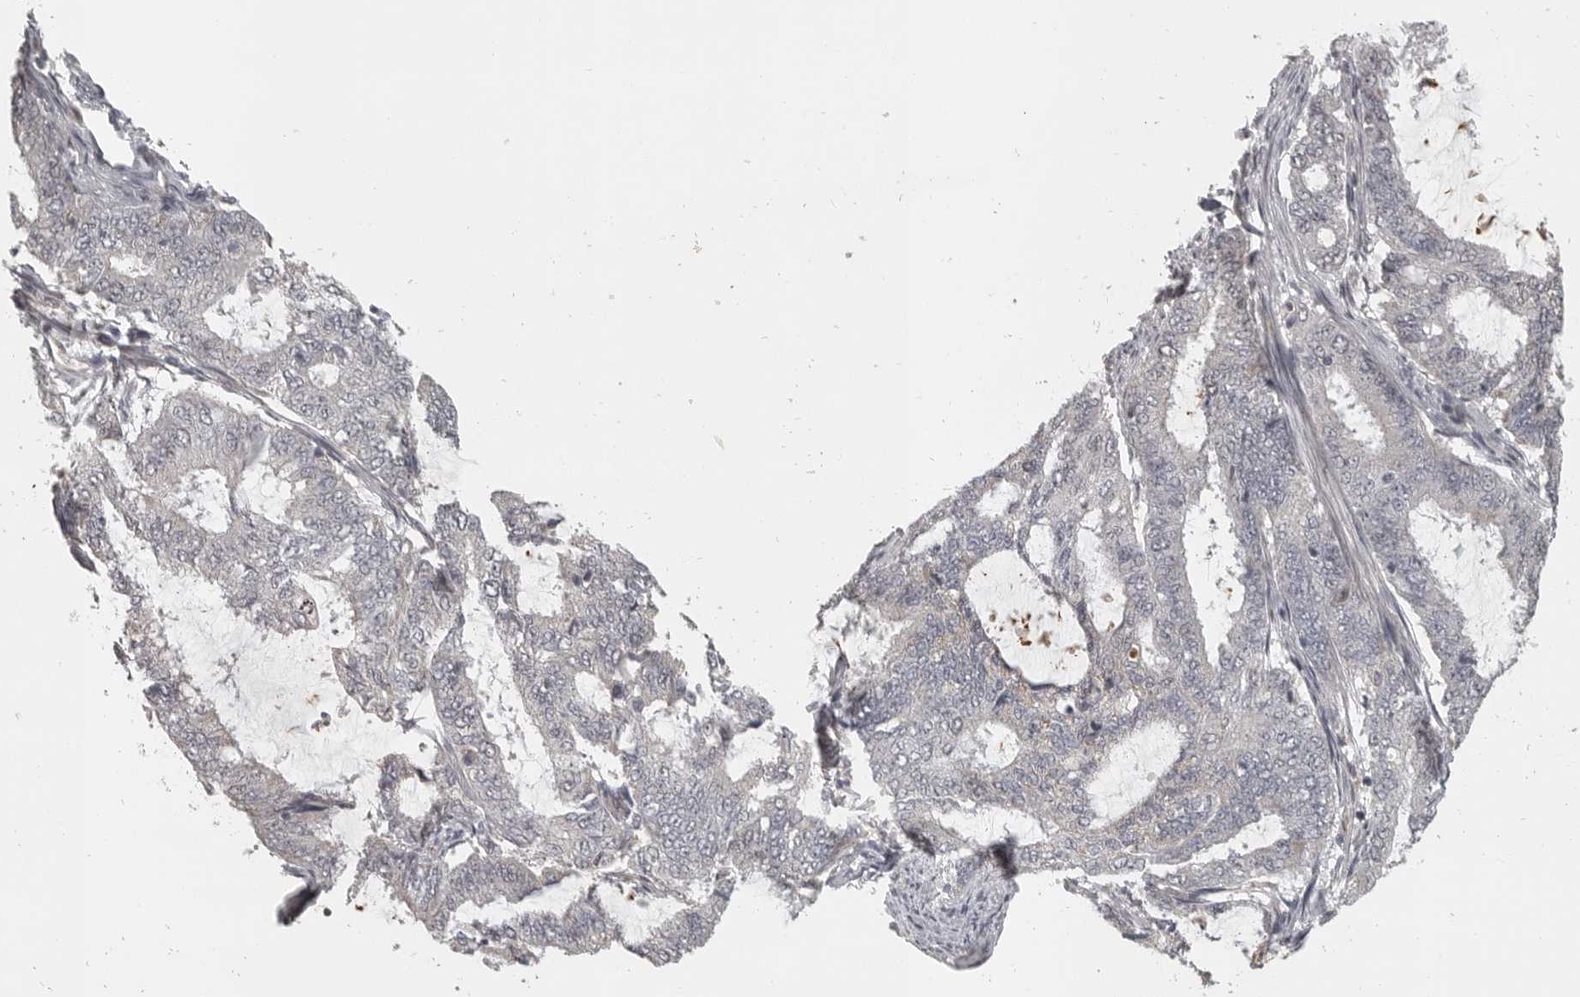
{"staining": {"intensity": "negative", "quantity": "none", "location": "none"}, "tissue": "endometrial cancer", "cell_type": "Tumor cells", "image_type": "cancer", "snomed": [{"axis": "morphology", "description": "Adenocarcinoma, NOS"}, {"axis": "topography", "description": "Endometrium"}], "caption": "The histopathology image demonstrates no staining of tumor cells in endometrial cancer.", "gene": "POLE2", "patient": {"sex": "female", "age": 49}}